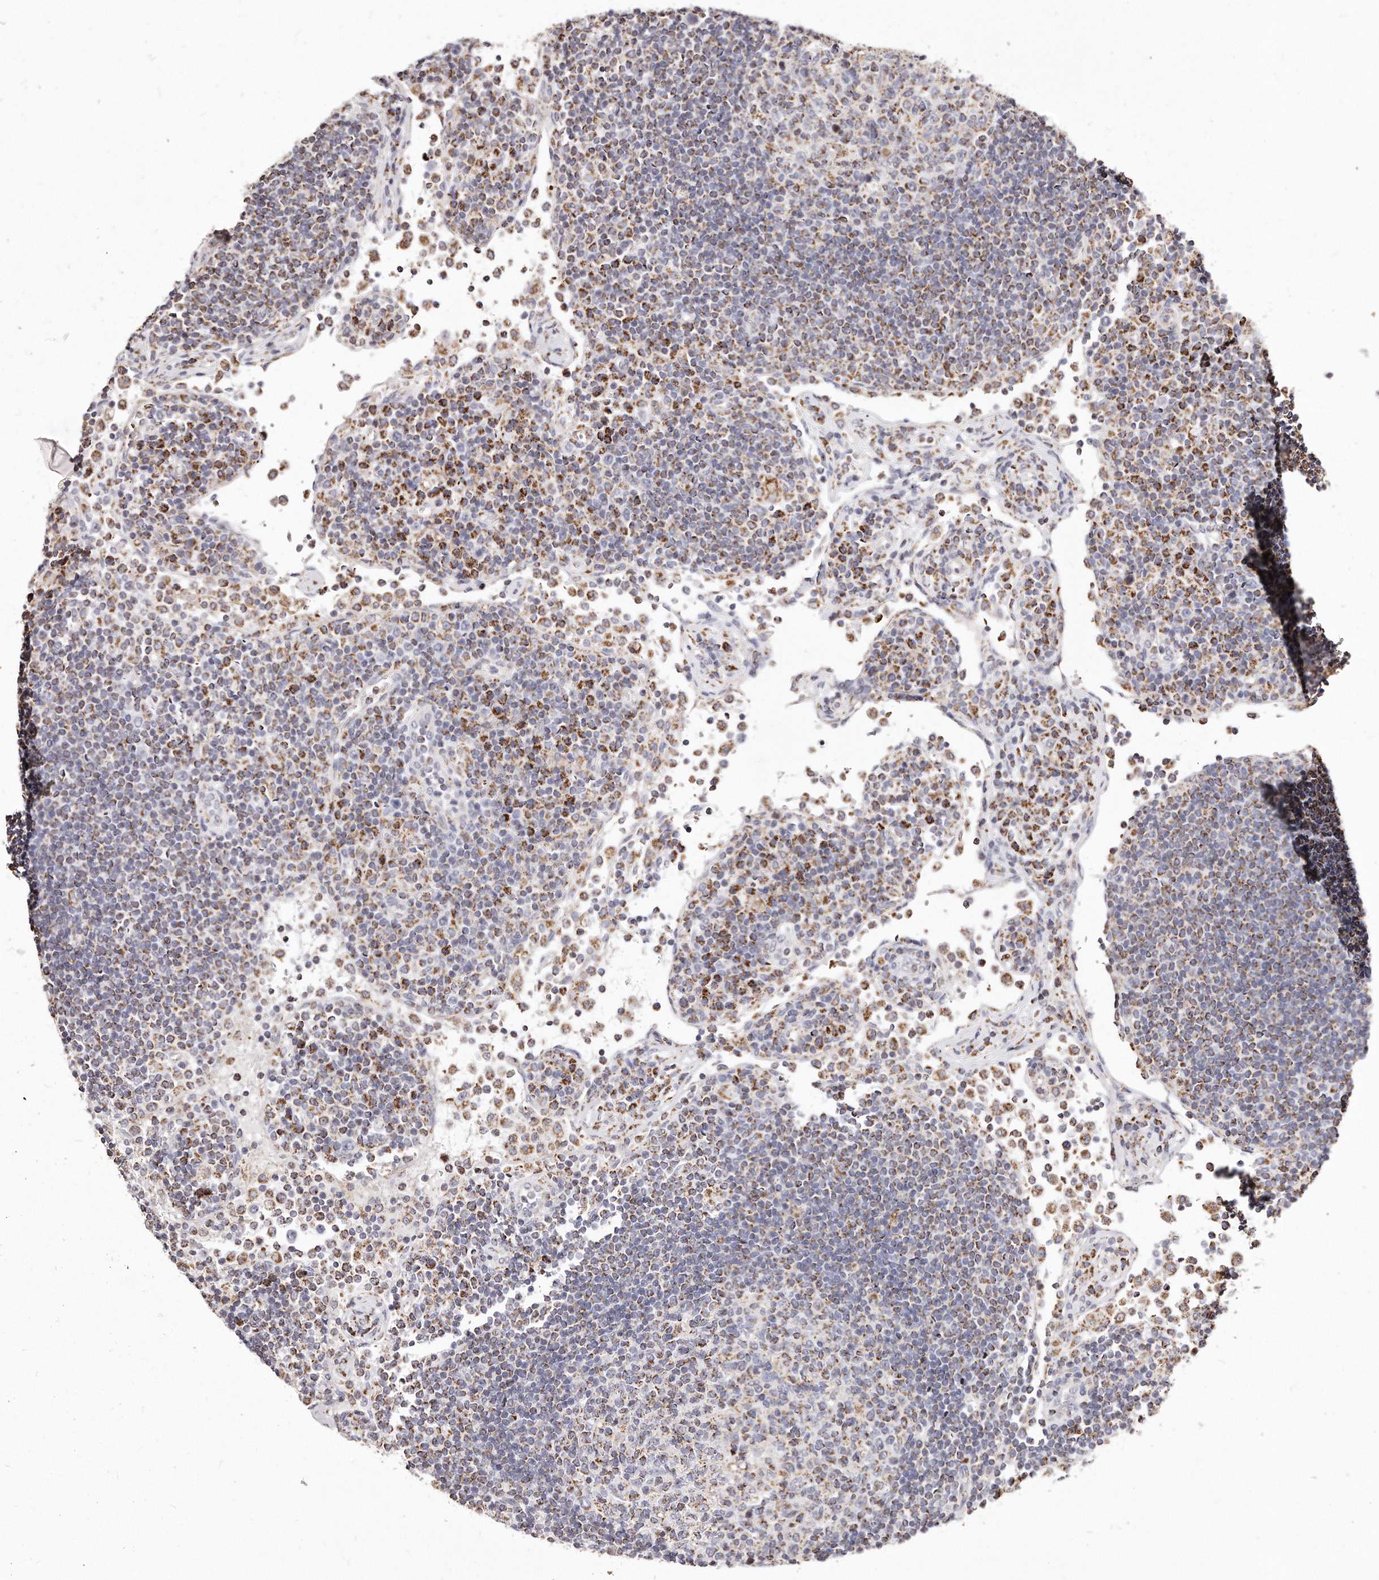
{"staining": {"intensity": "moderate", "quantity": ">75%", "location": "cytoplasmic/membranous"}, "tissue": "lymph node", "cell_type": "Germinal center cells", "image_type": "normal", "snomed": [{"axis": "morphology", "description": "Normal tissue, NOS"}, {"axis": "topography", "description": "Lymph node"}], "caption": "Immunohistochemistry (IHC) of benign lymph node displays medium levels of moderate cytoplasmic/membranous staining in about >75% of germinal center cells.", "gene": "RTKN", "patient": {"sex": "female", "age": 53}}